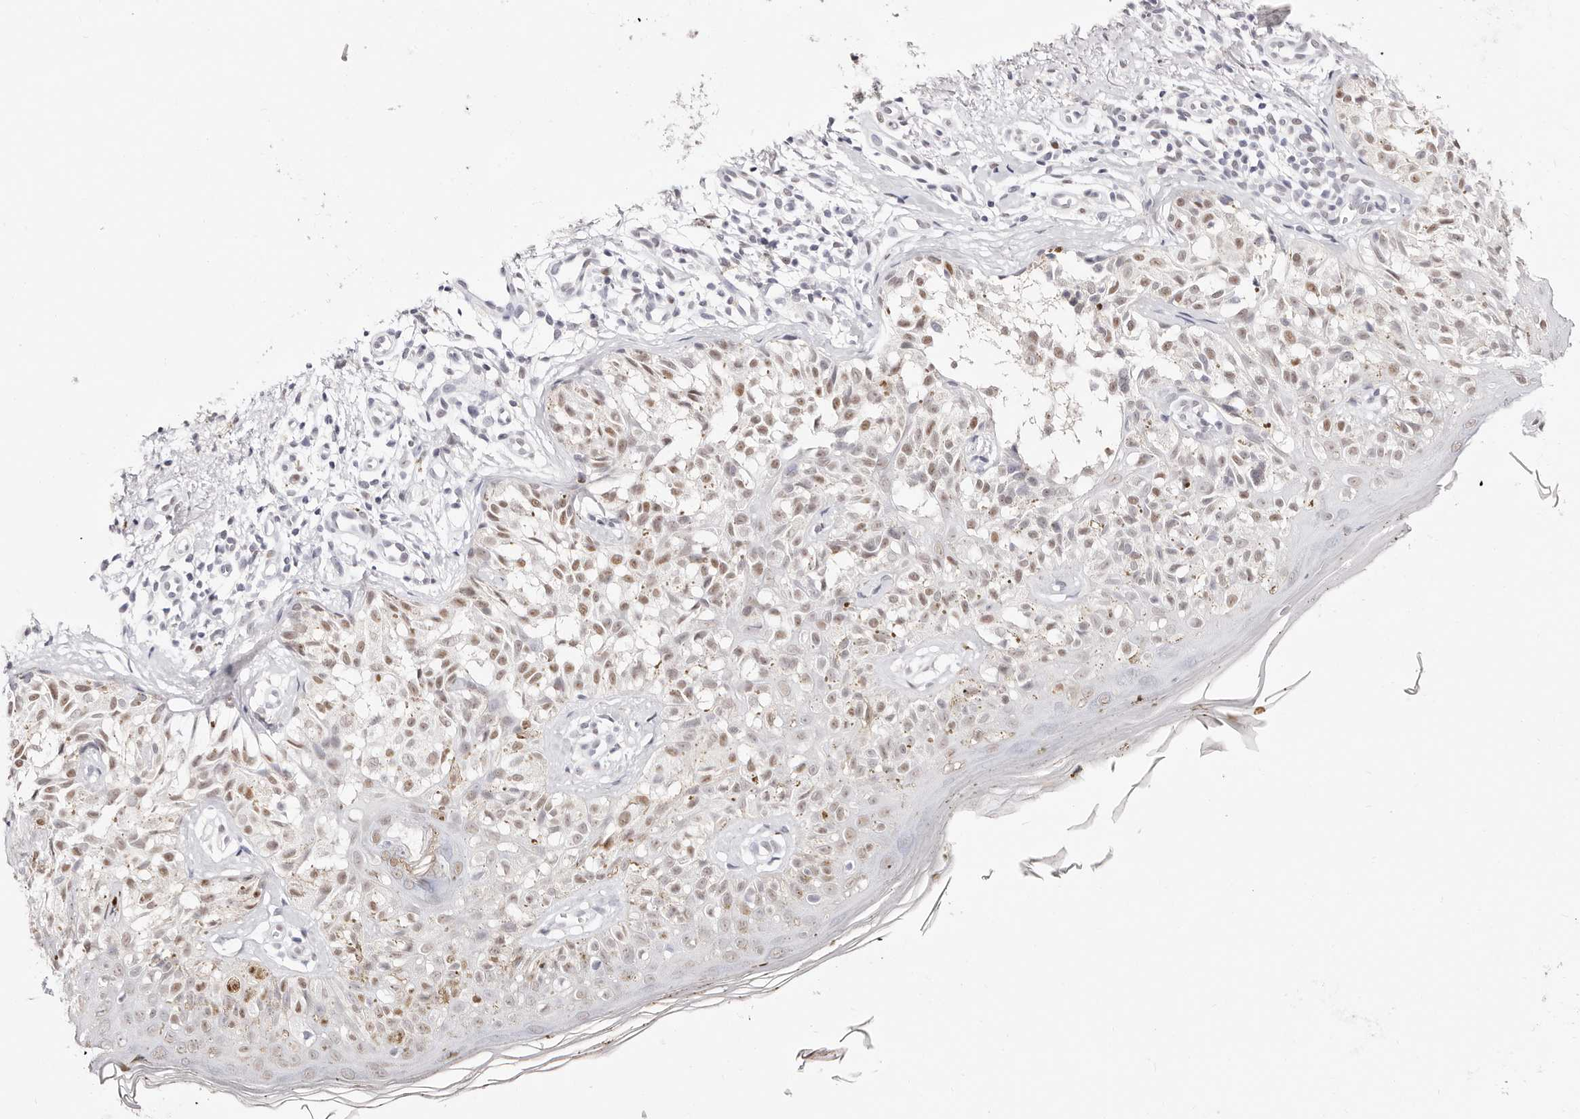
{"staining": {"intensity": "weak", "quantity": ">75%", "location": "nuclear"}, "tissue": "melanoma", "cell_type": "Tumor cells", "image_type": "cancer", "snomed": [{"axis": "morphology", "description": "Malignant melanoma, NOS"}, {"axis": "topography", "description": "Skin"}], "caption": "Melanoma was stained to show a protein in brown. There is low levels of weak nuclear staining in about >75% of tumor cells.", "gene": "TKT", "patient": {"sex": "female", "age": 50}}